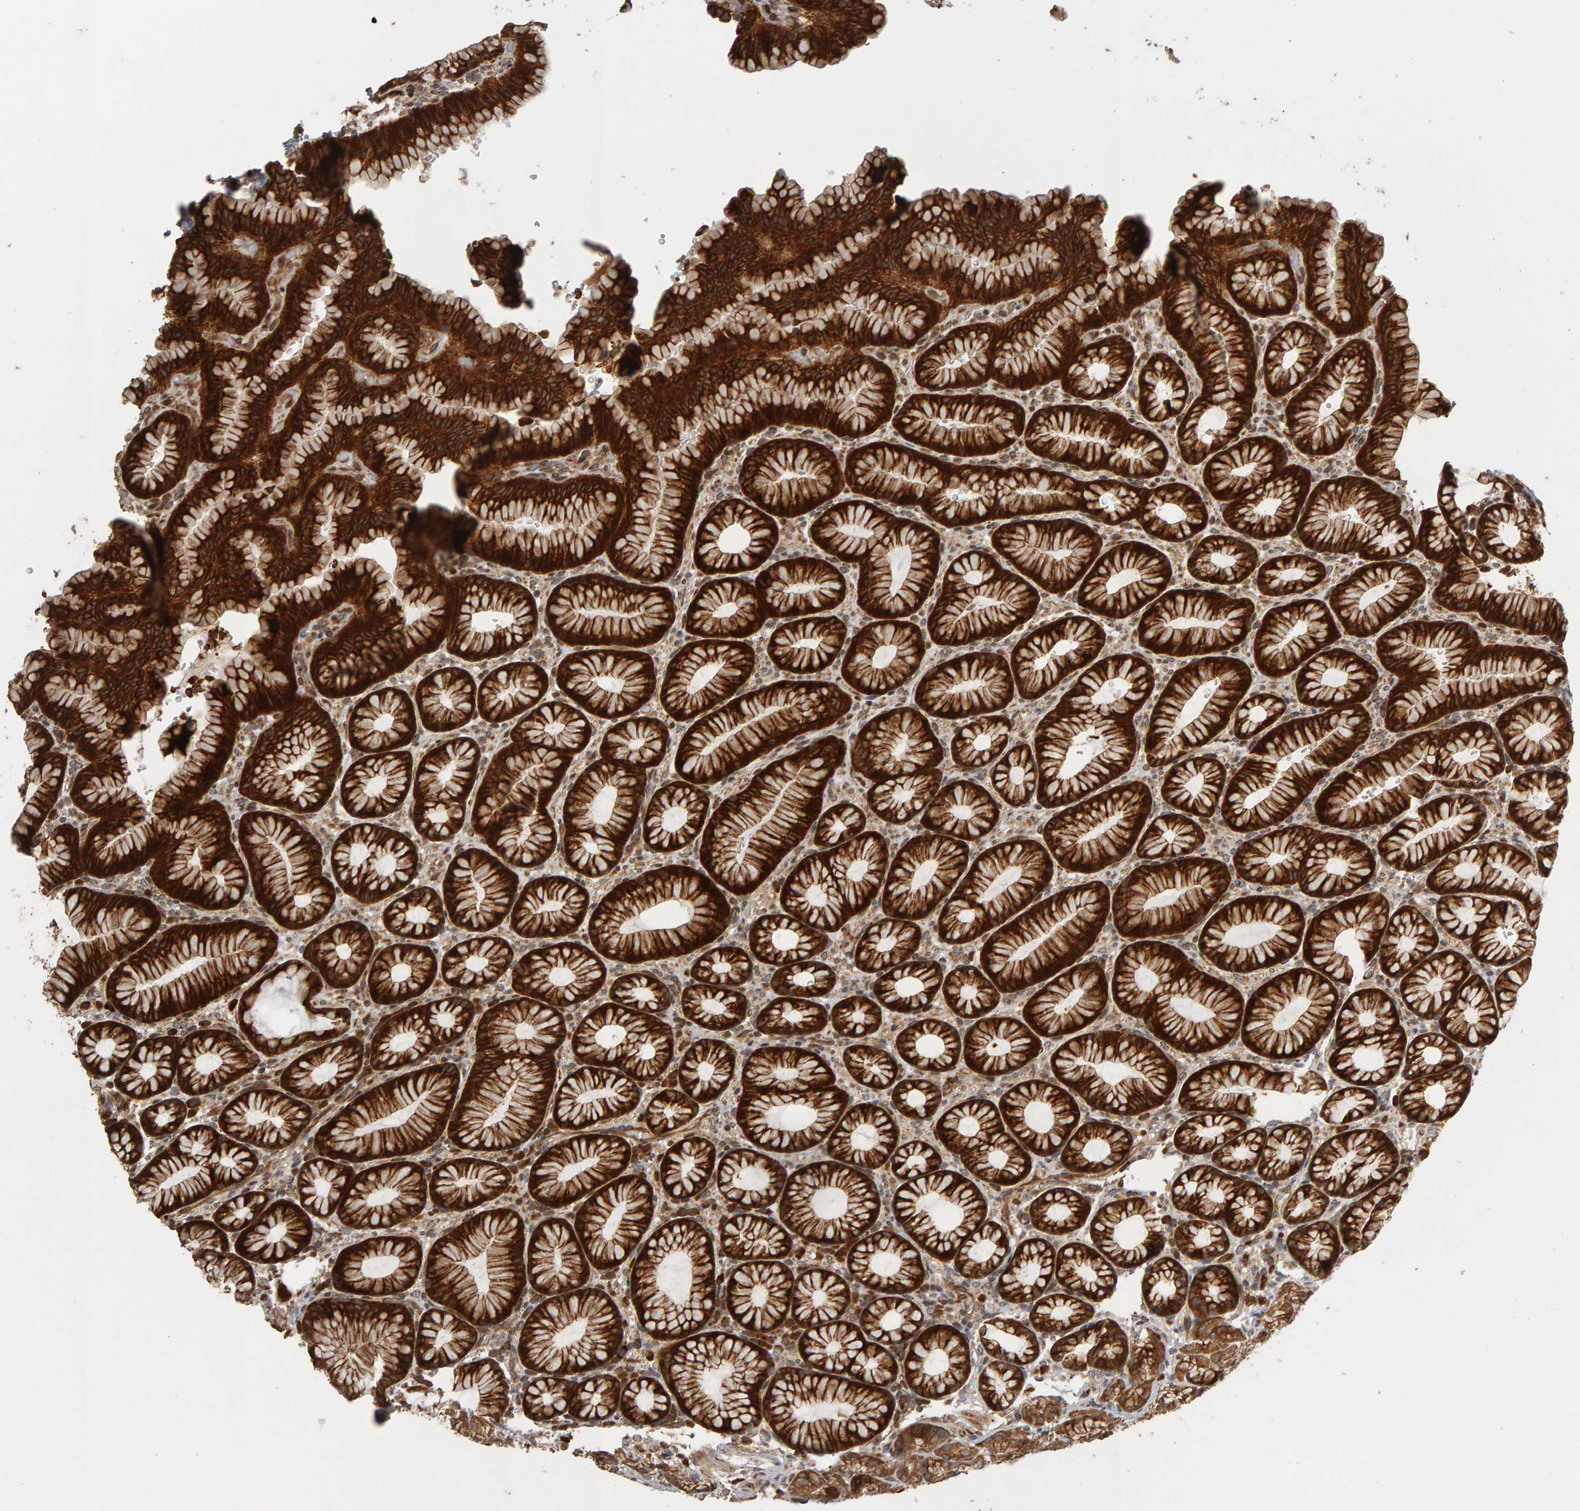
{"staining": {"intensity": "strong", "quantity": ">75%", "location": "cytoplasmic/membranous"}, "tissue": "stomach", "cell_type": "Glandular cells", "image_type": "normal", "snomed": [{"axis": "morphology", "description": "Normal tissue, NOS"}, {"axis": "topography", "description": "Stomach"}], "caption": "This is a histology image of immunohistochemistry (IHC) staining of normal stomach, which shows strong staining in the cytoplasmic/membranous of glandular cells.", "gene": "ZFAND1", "patient": {"sex": "male", "age": 42}}